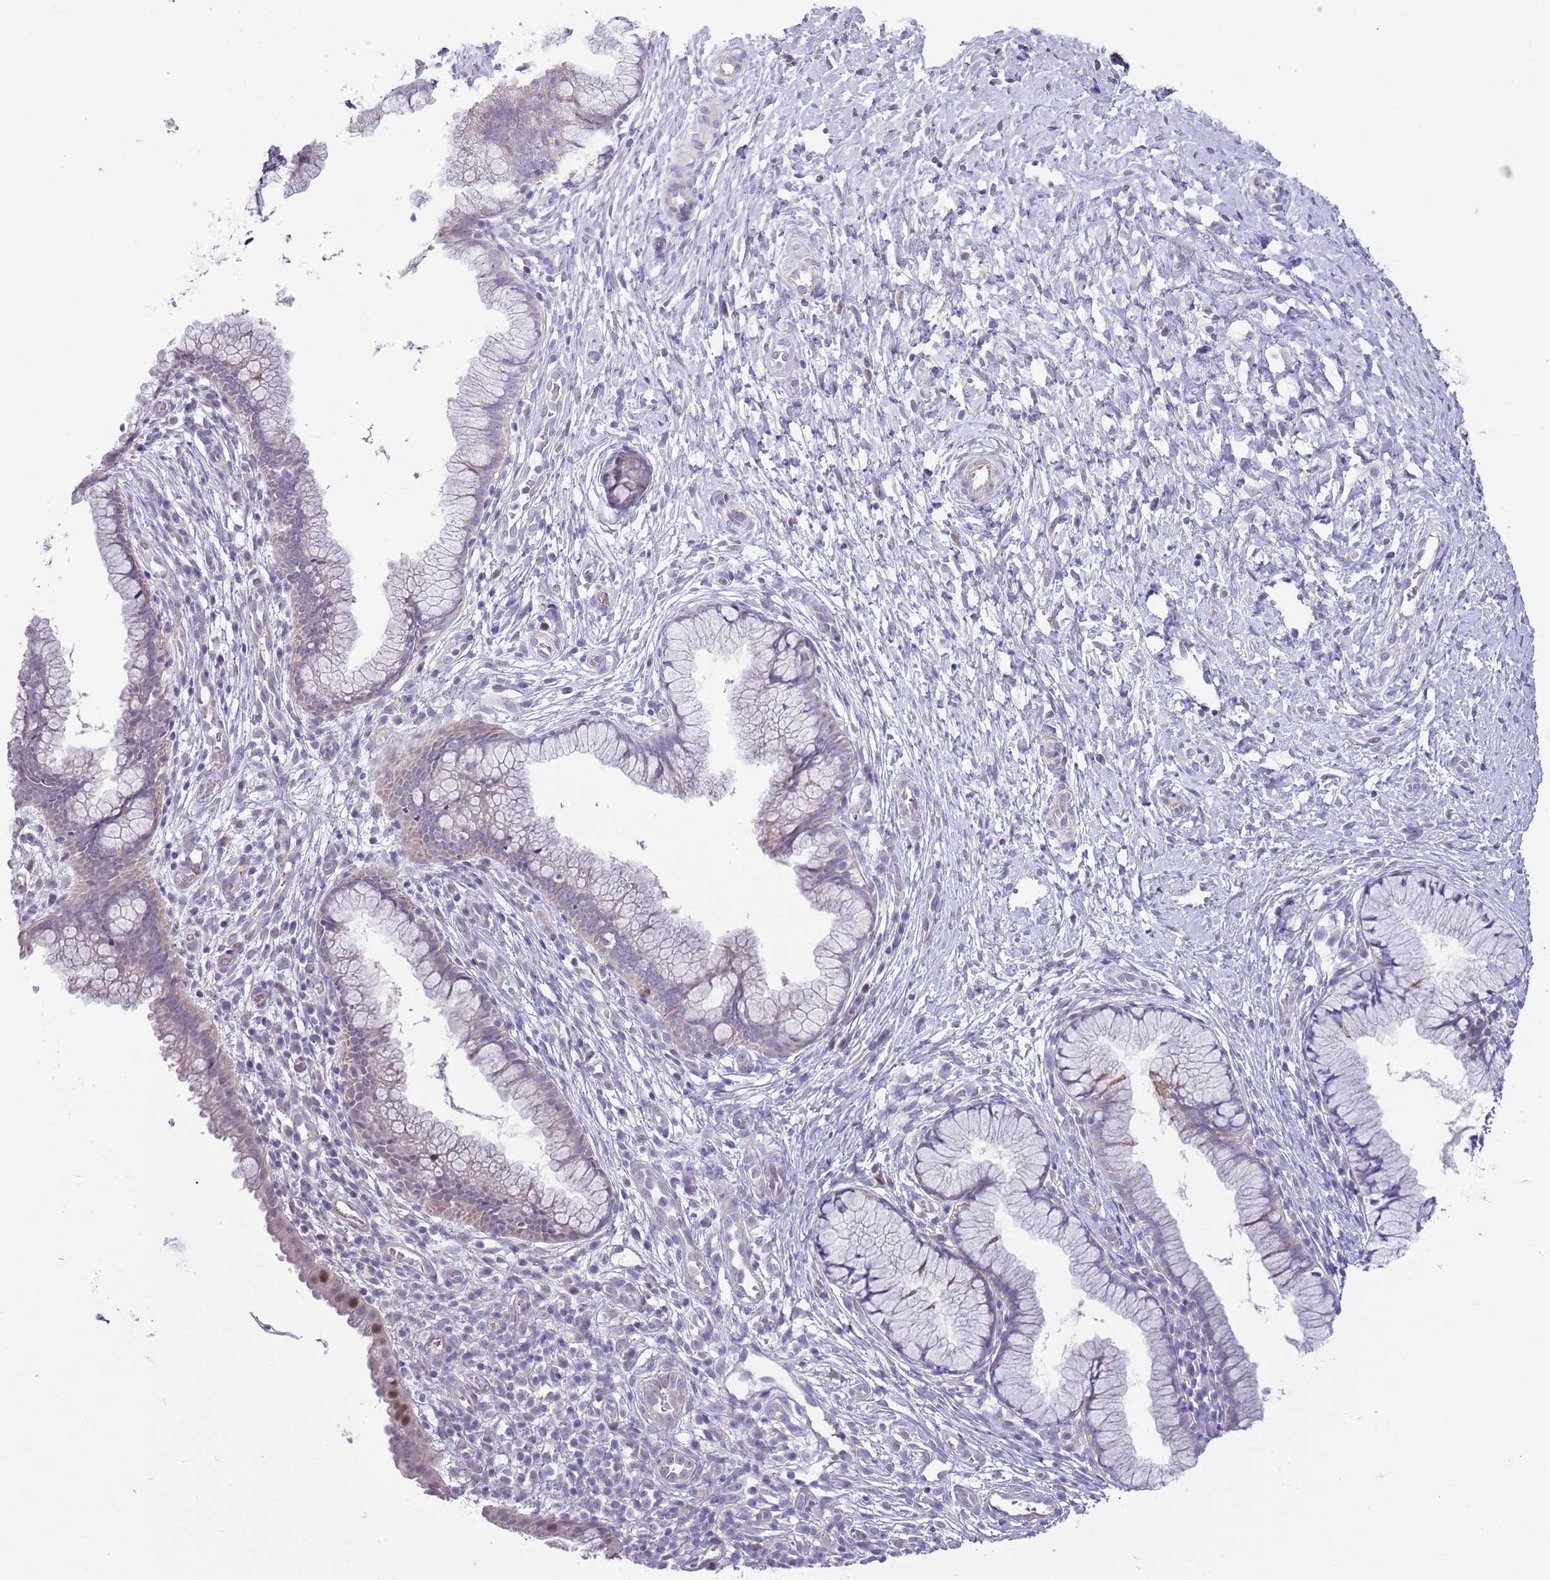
{"staining": {"intensity": "negative", "quantity": "none", "location": "none"}, "tissue": "cervix", "cell_type": "Glandular cells", "image_type": "normal", "snomed": [{"axis": "morphology", "description": "Normal tissue, NOS"}, {"axis": "topography", "description": "Cervix"}], "caption": "Micrograph shows no protein positivity in glandular cells of unremarkable cervix.", "gene": "FBRSL1", "patient": {"sex": "female", "age": 36}}